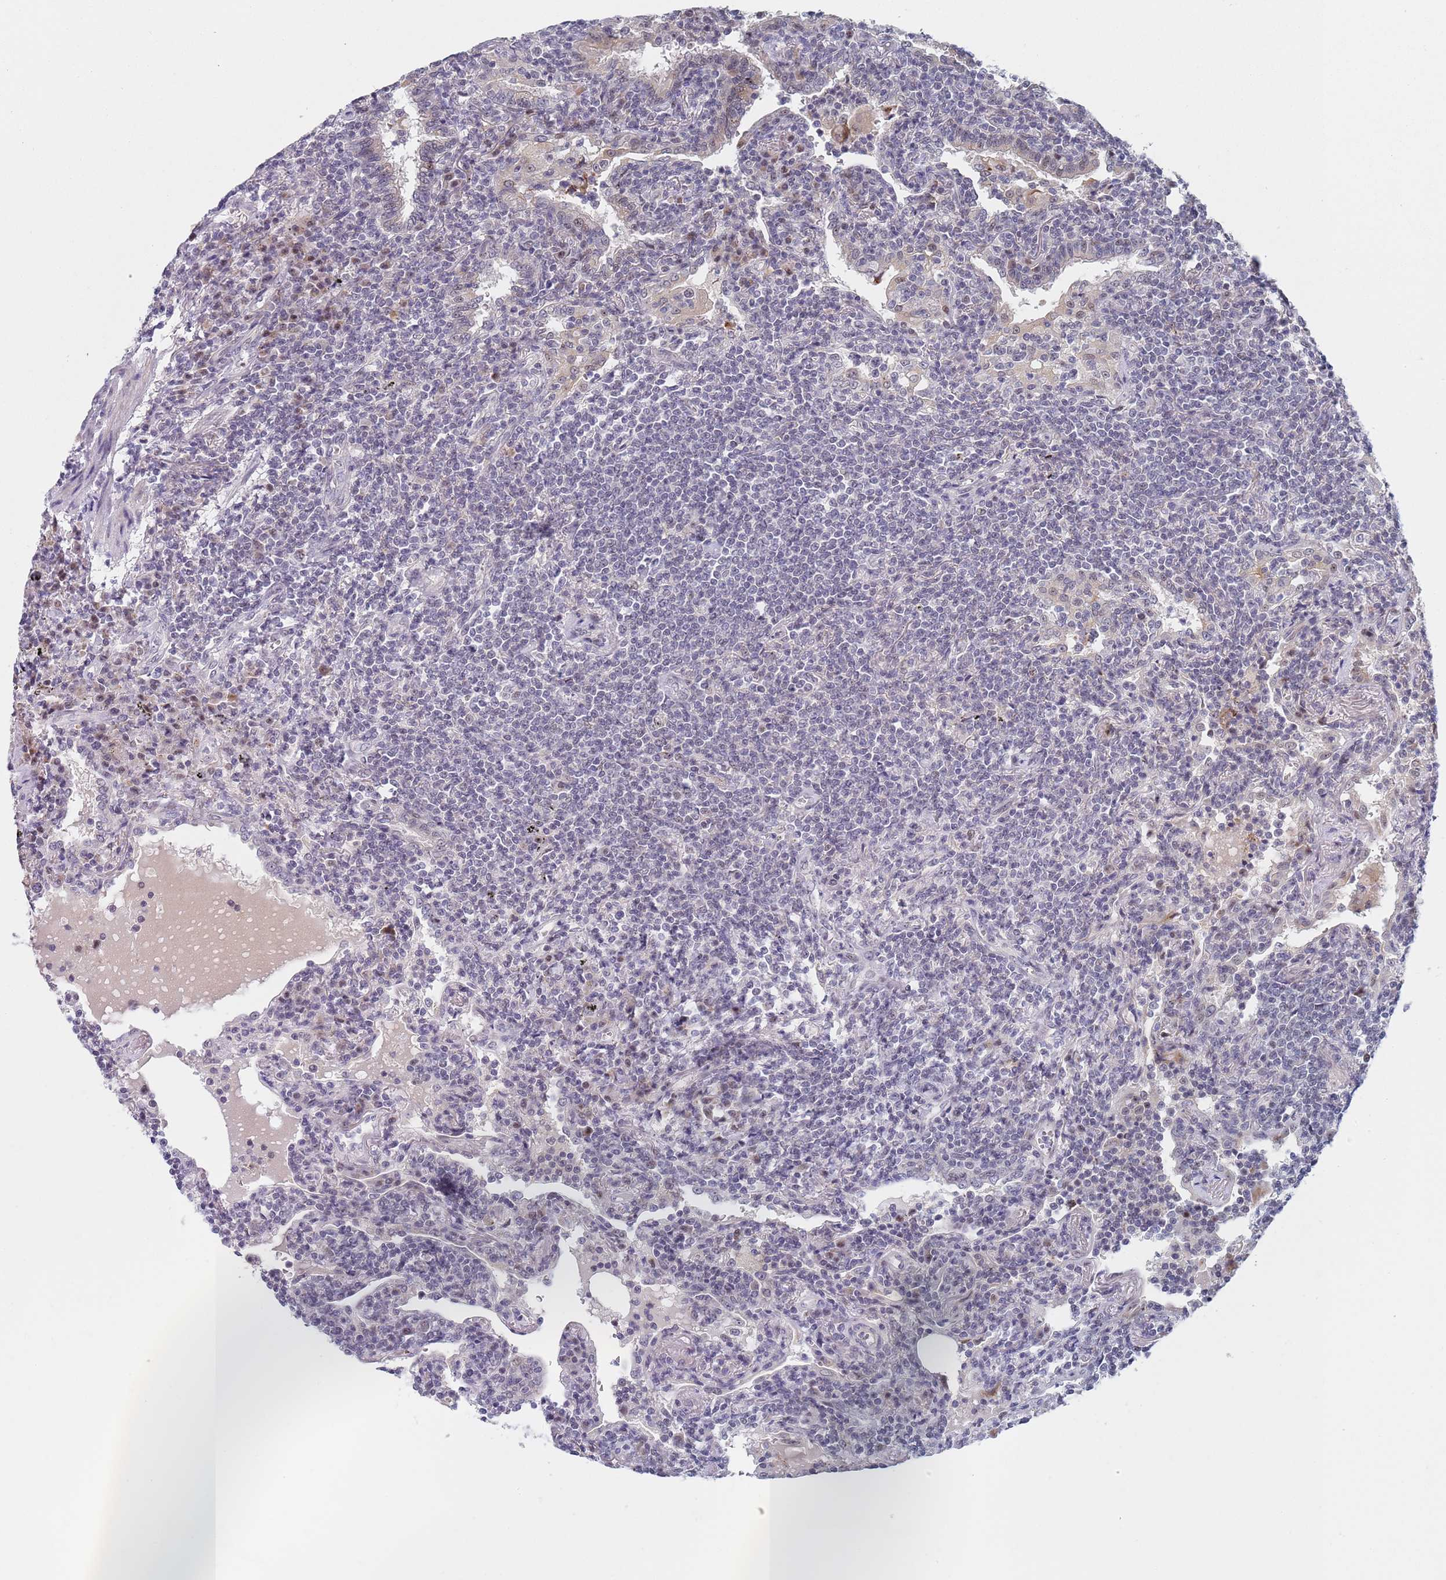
{"staining": {"intensity": "negative", "quantity": "none", "location": "none"}, "tissue": "lymphoma", "cell_type": "Tumor cells", "image_type": "cancer", "snomed": [{"axis": "morphology", "description": "Malignant lymphoma, non-Hodgkin's type, Low grade"}, {"axis": "topography", "description": "Lung"}], "caption": "IHC photomicrograph of neoplastic tissue: human lymphoma stained with DAB (3,3'-diaminobenzidine) displays no significant protein staining in tumor cells.", "gene": "PLCL2", "patient": {"sex": "female", "age": 71}}